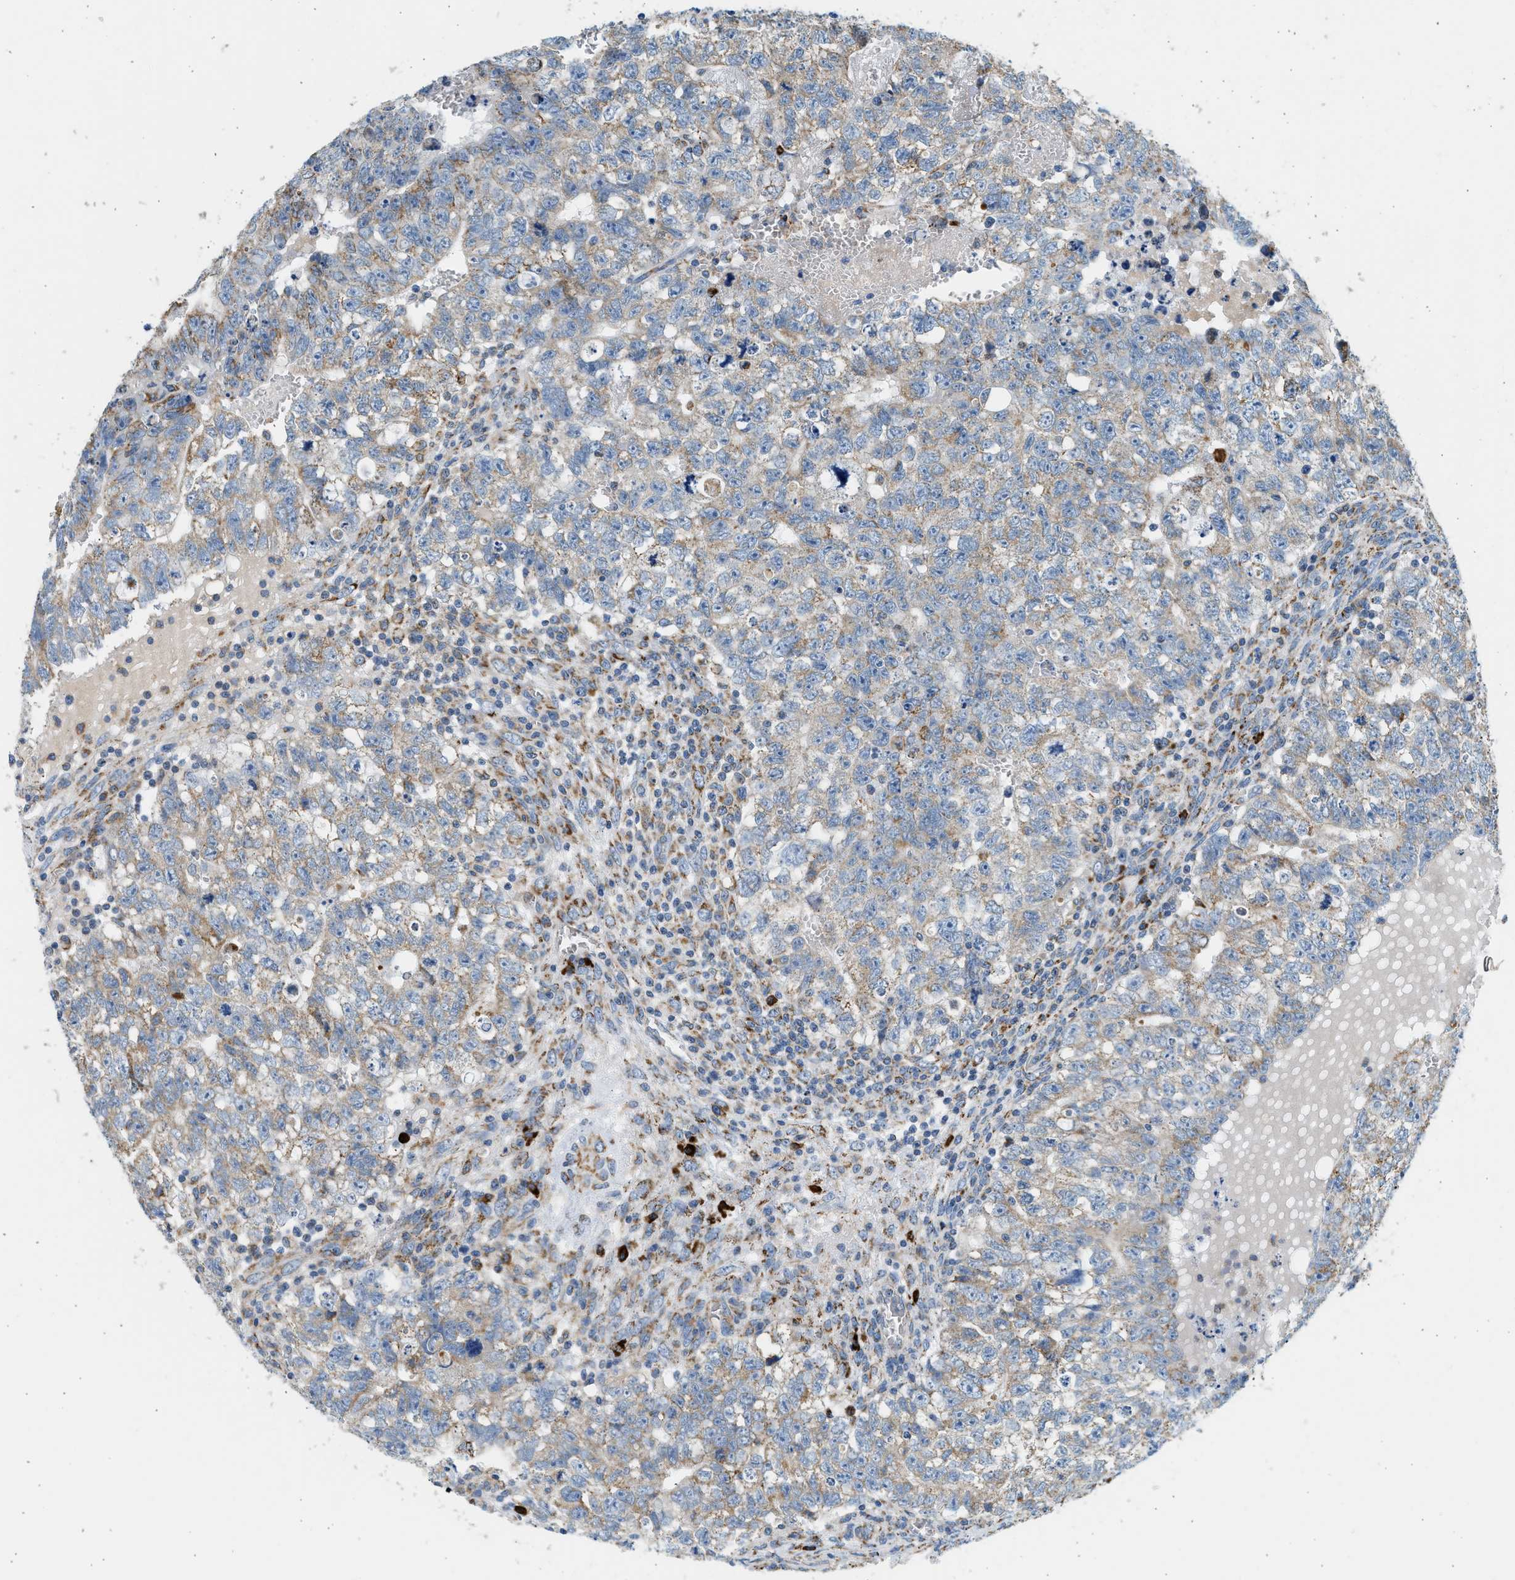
{"staining": {"intensity": "moderate", "quantity": "<25%", "location": "cytoplasmic/membranous"}, "tissue": "testis cancer", "cell_type": "Tumor cells", "image_type": "cancer", "snomed": [{"axis": "morphology", "description": "Seminoma, NOS"}, {"axis": "morphology", "description": "Carcinoma, Embryonal, NOS"}, {"axis": "topography", "description": "Testis"}], "caption": "A brown stain highlights moderate cytoplasmic/membranous staining of a protein in human testis cancer tumor cells.", "gene": "KCNMB3", "patient": {"sex": "male", "age": 38}}